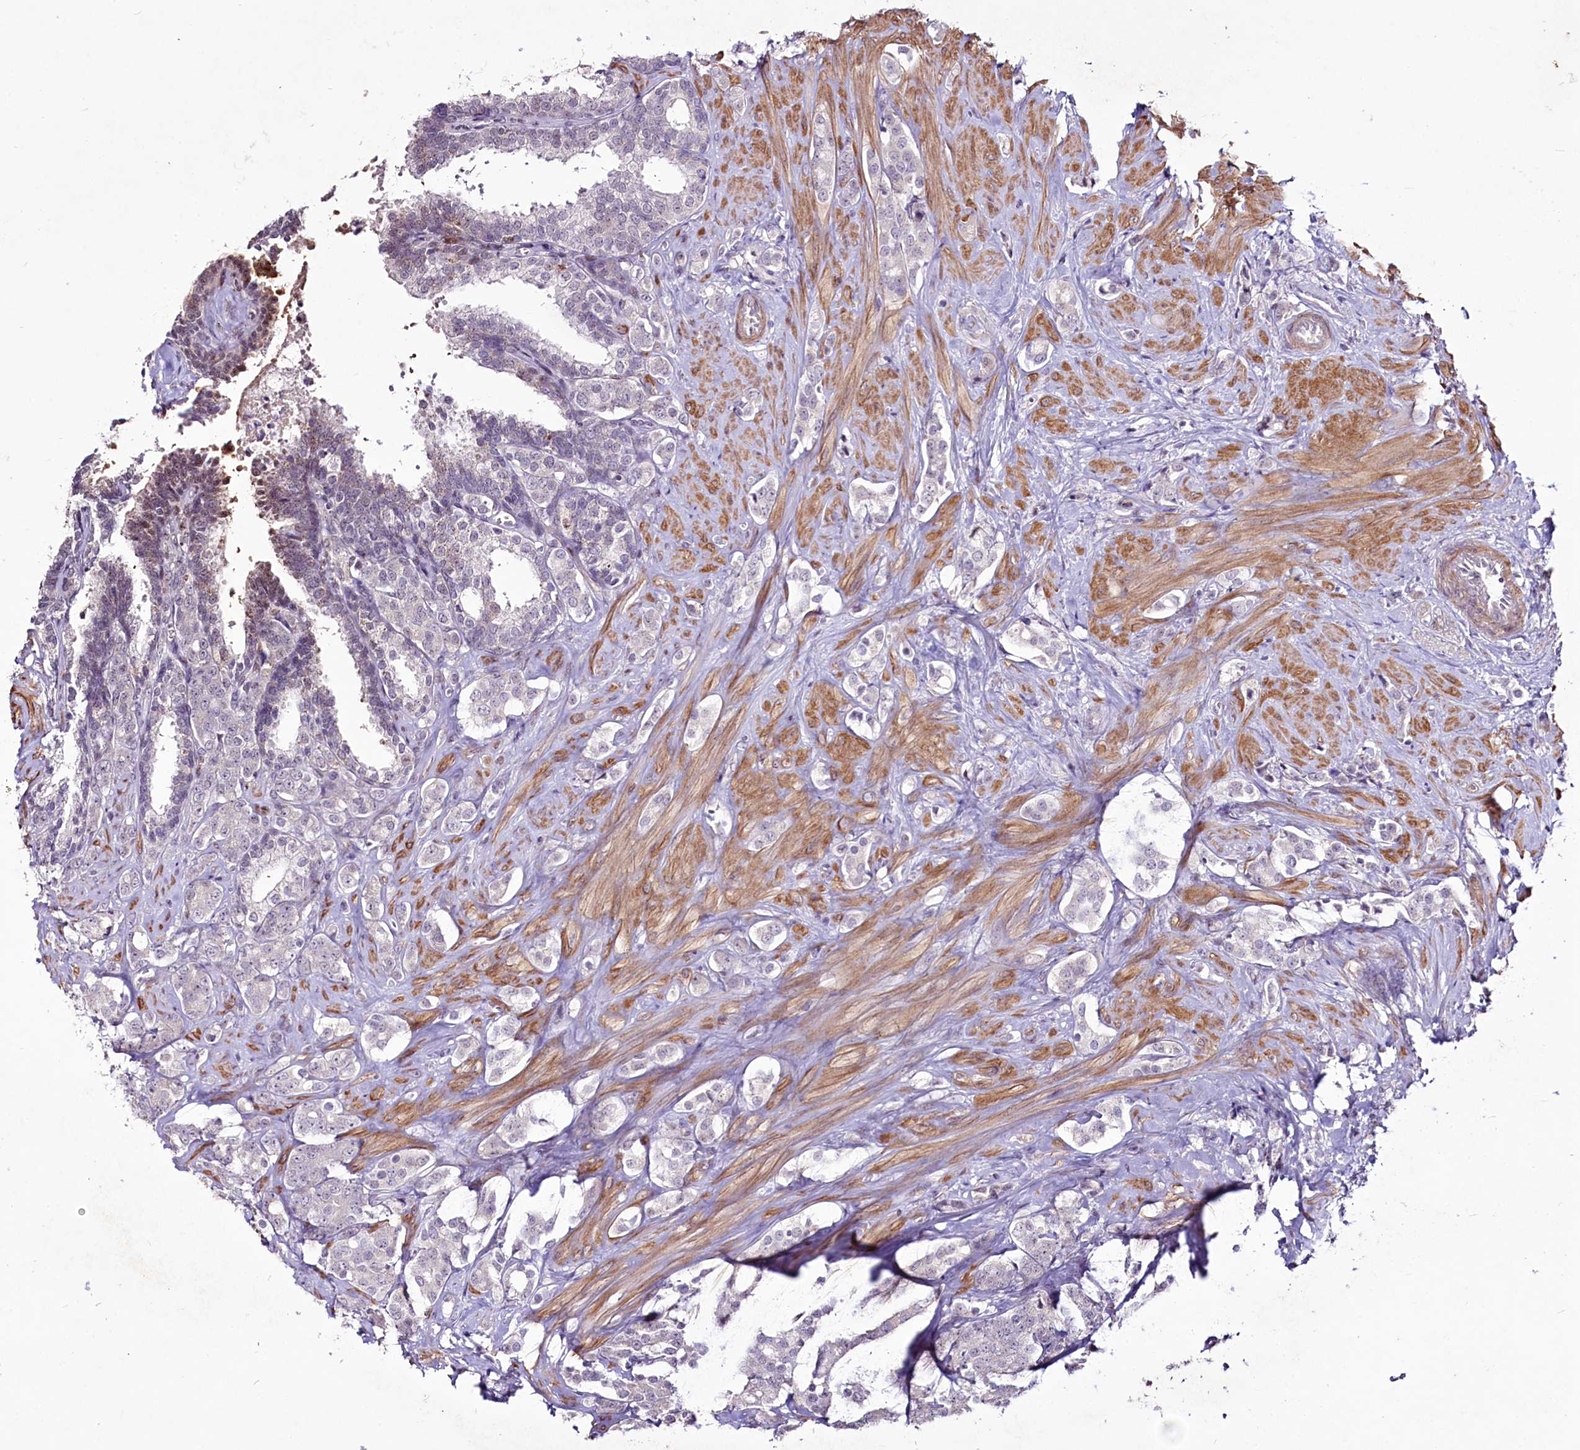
{"staining": {"intensity": "negative", "quantity": "none", "location": "none"}, "tissue": "prostate cancer", "cell_type": "Tumor cells", "image_type": "cancer", "snomed": [{"axis": "morphology", "description": "Adenocarcinoma, High grade"}, {"axis": "topography", "description": "Prostate"}], "caption": "A micrograph of human high-grade adenocarcinoma (prostate) is negative for staining in tumor cells.", "gene": "SUSD3", "patient": {"sex": "male", "age": 62}}